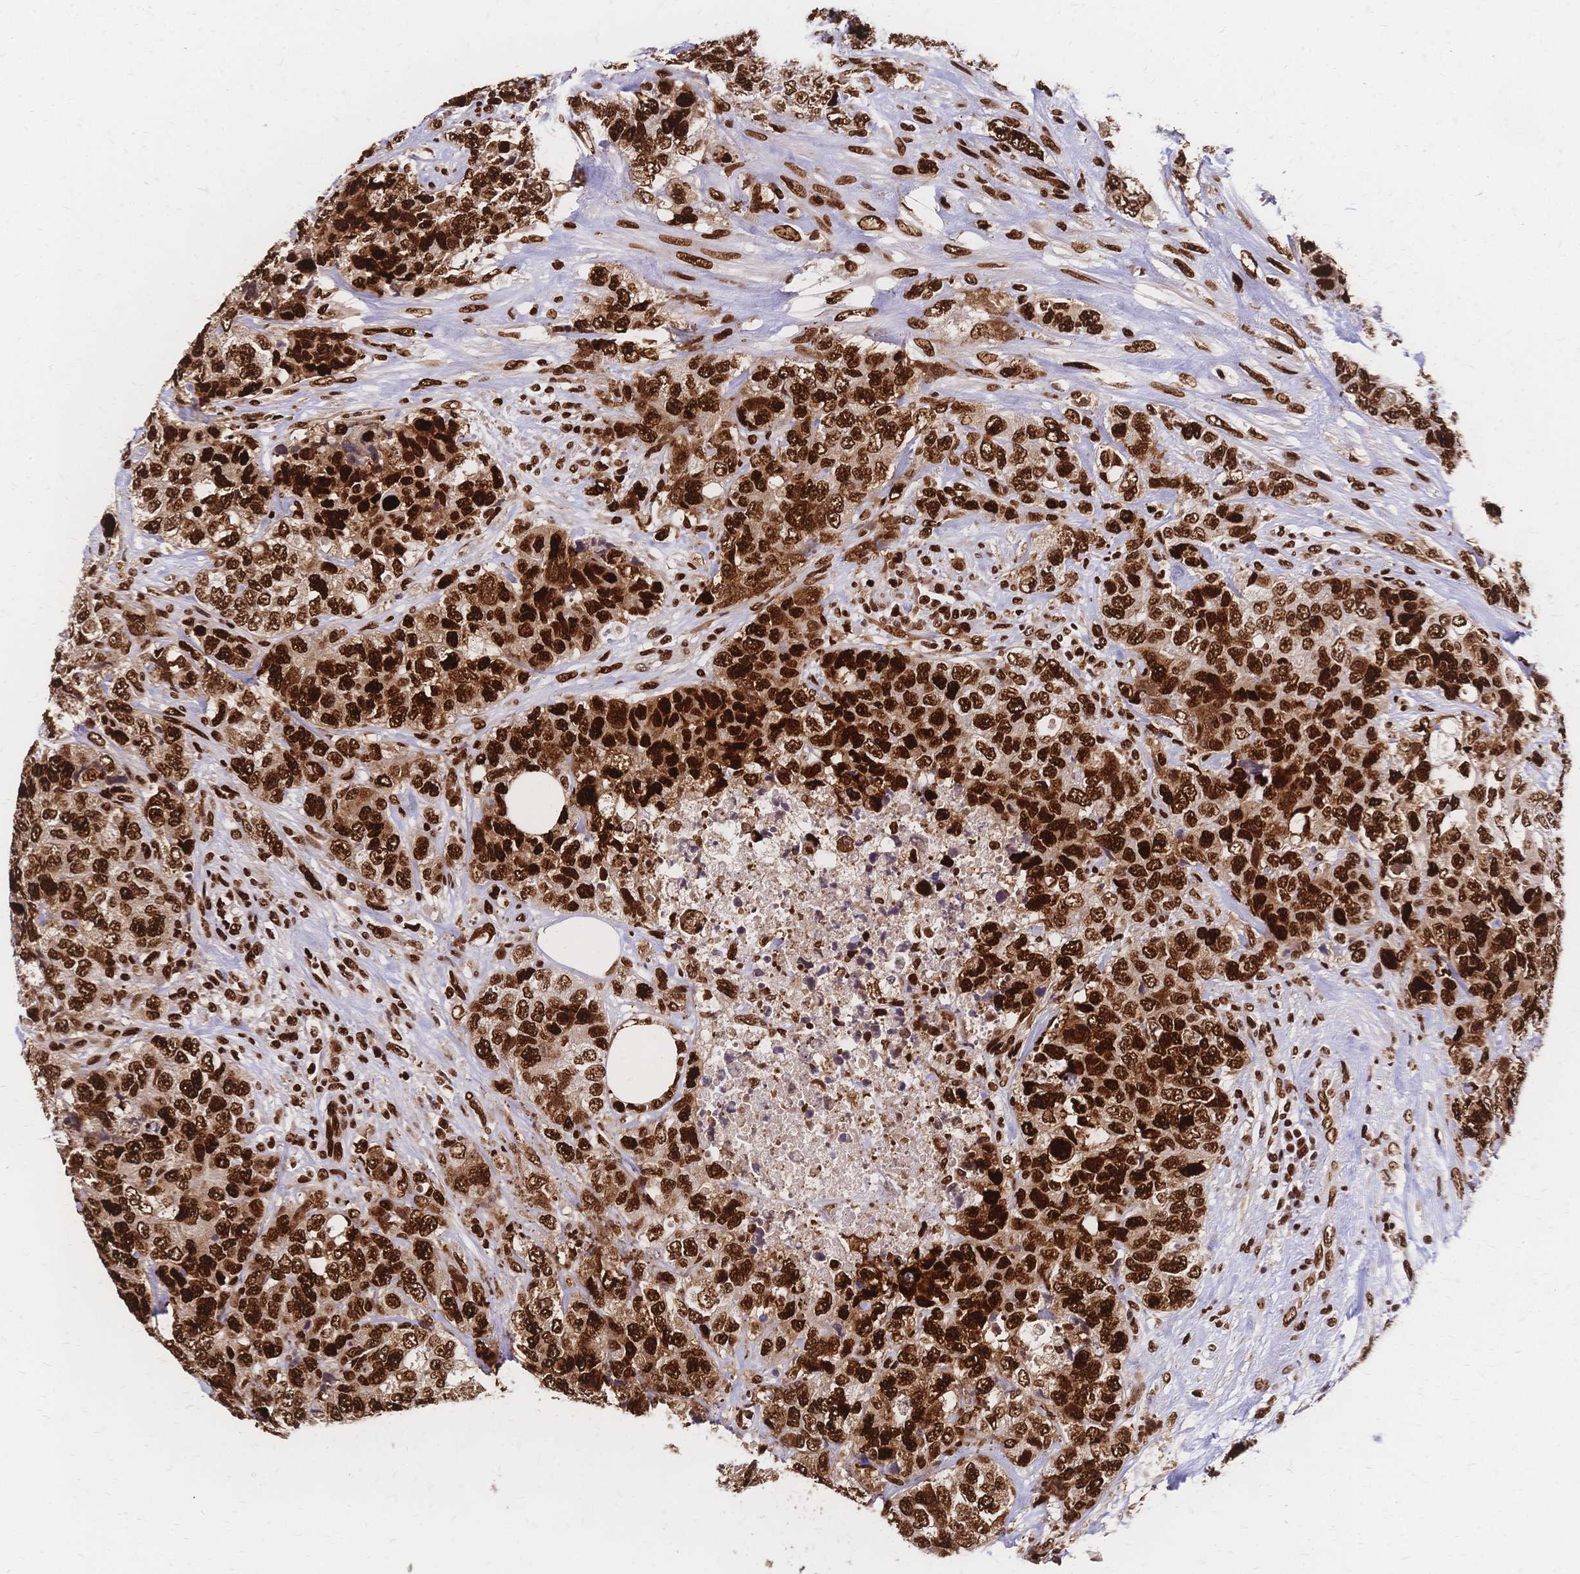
{"staining": {"intensity": "strong", "quantity": ">75%", "location": "nuclear"}, "tissue": "urothelial cancer", "cell_type": "Tumor cells", "image_type": "cancer", "snomed": [{"axis": "morphology", "description": "Urothelial carcinoma, High grade"}, {"axis": "topography", "description": "Urinary bladder"}], "caption": "A high-resolution photomicrograph shows IHC staining of urothelial cancer, which displays strong nuclear staining in about >75% of tumor cells. Nuclei are stained in blue.", "gene": "HDGF", "patient": {"sex": "female", "age": 78}}